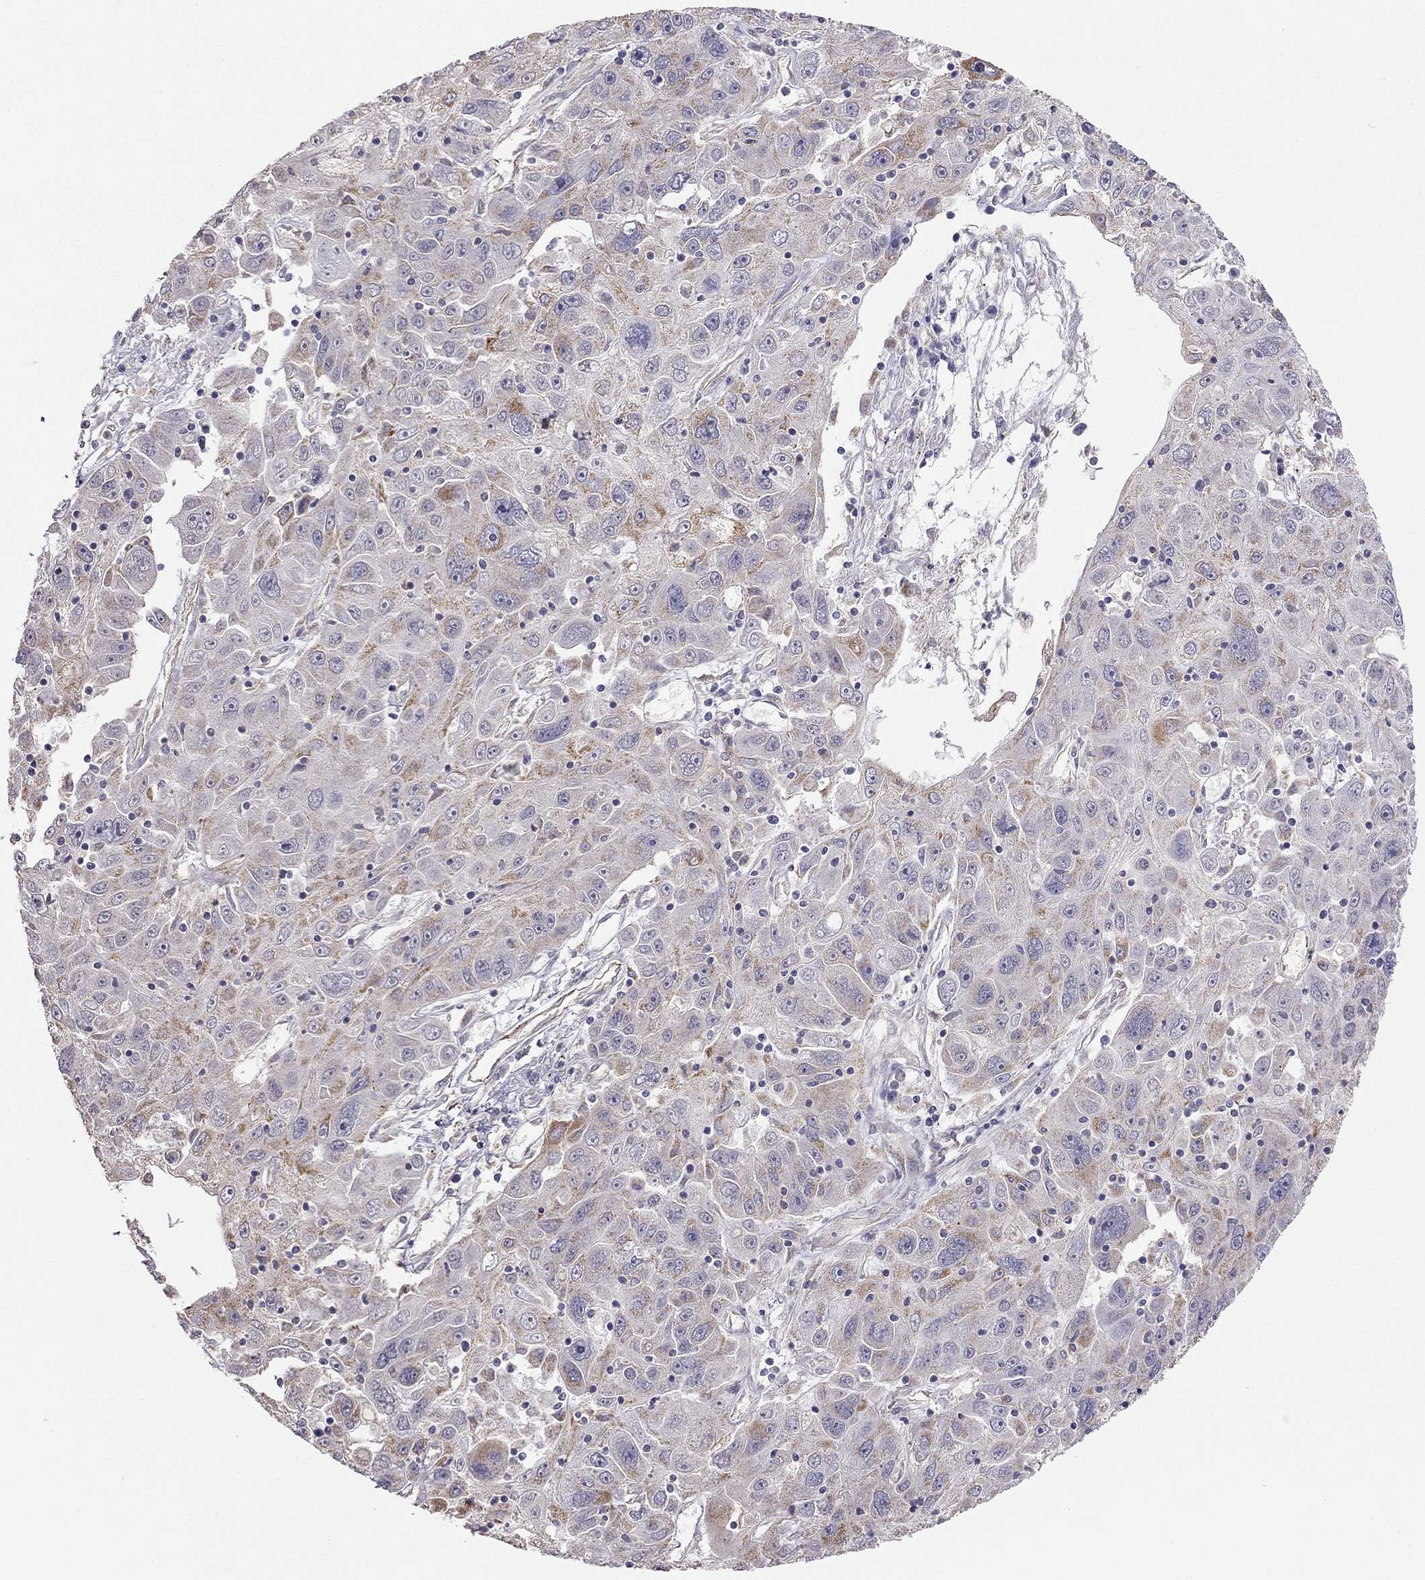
{"staining": {"intensity": "moderate", "quantity": "<25%", "location": "cytoplasmic/membranous"}, "tissue": "stomach cancer", "cell_type": "Tumor cells", "image_type": "cancer", "snomed": [{"axis": "morphology", "description": "Adenocarcinoma, NOS"}, {"axis": "topography", "description": "Stomach"}], "caption": "Protein analysis of stomach adenocarcinoma tissue reveals moderate cytoplasmic/membranous positivity in about <25% of tumor cells. Immunohistochemistry (ihc) stains the protein in brown and the nuclei are stained blue.", "gene": "LRIT3", "patient": {"sex": "male", "age": 56}}